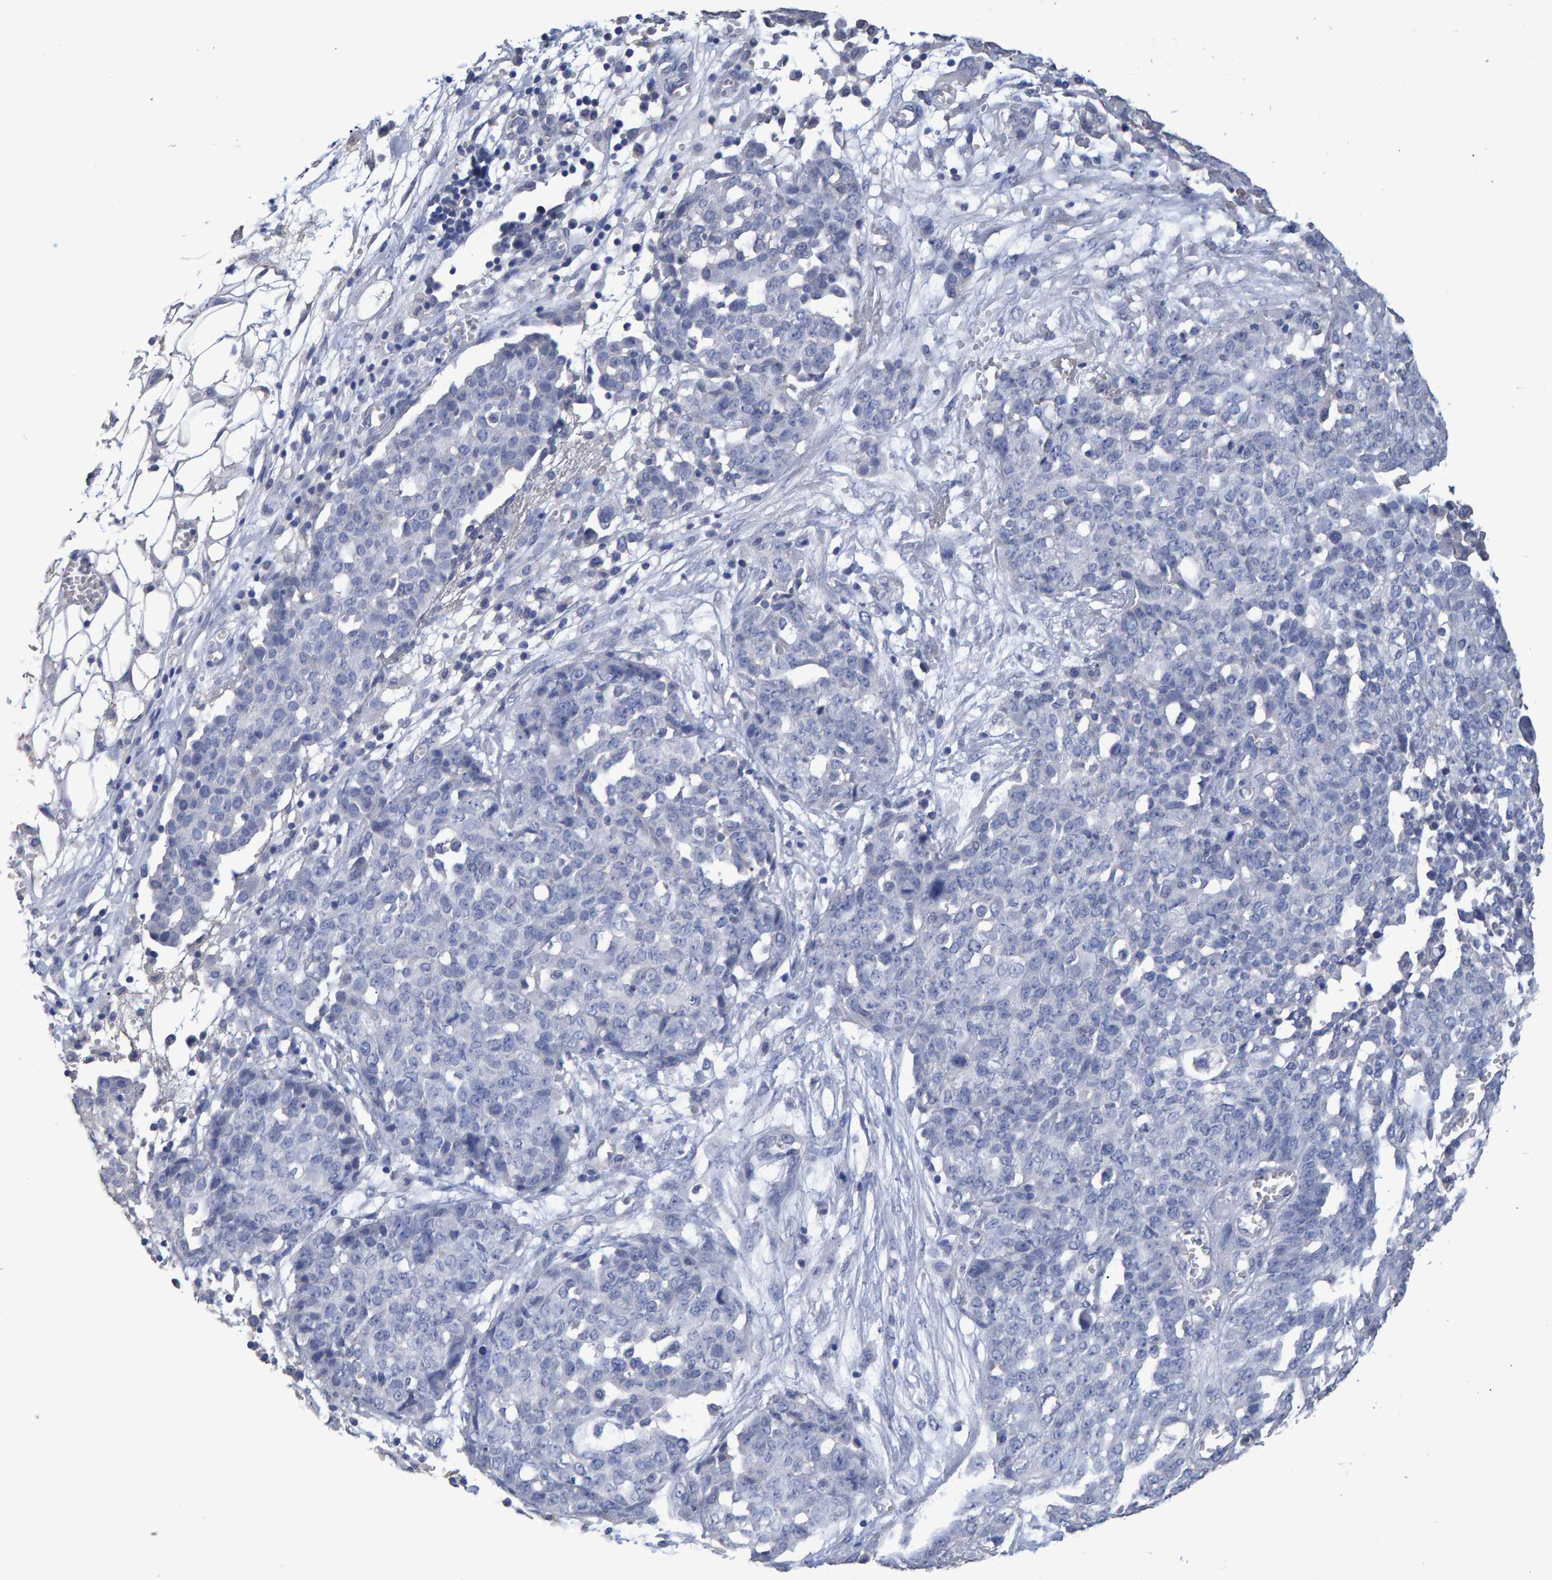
{"staining": {"intensity": "negative", "quantity": "none", "location": "none"}, "tissue": "ovarian cancer", "cell_type": "Tumor cells", "image_type": "cancer", "snomed": [{"axis": "morphology", "description": "Cystadenocarcinoma, serous, NOS"}, {"axis": "topography", "description": "Soft tissue"}, {"axis": "topography", "description": "Ovary"}], "caption": "Immunohistochemistry (IHC) histopathology image of ovarian serous cystadenocarcinoma stained for a protein (brown), which displays no positivity in tumor cells.", "gene": "HEMGN", "patient": {"sex": "female", "age": 57}}